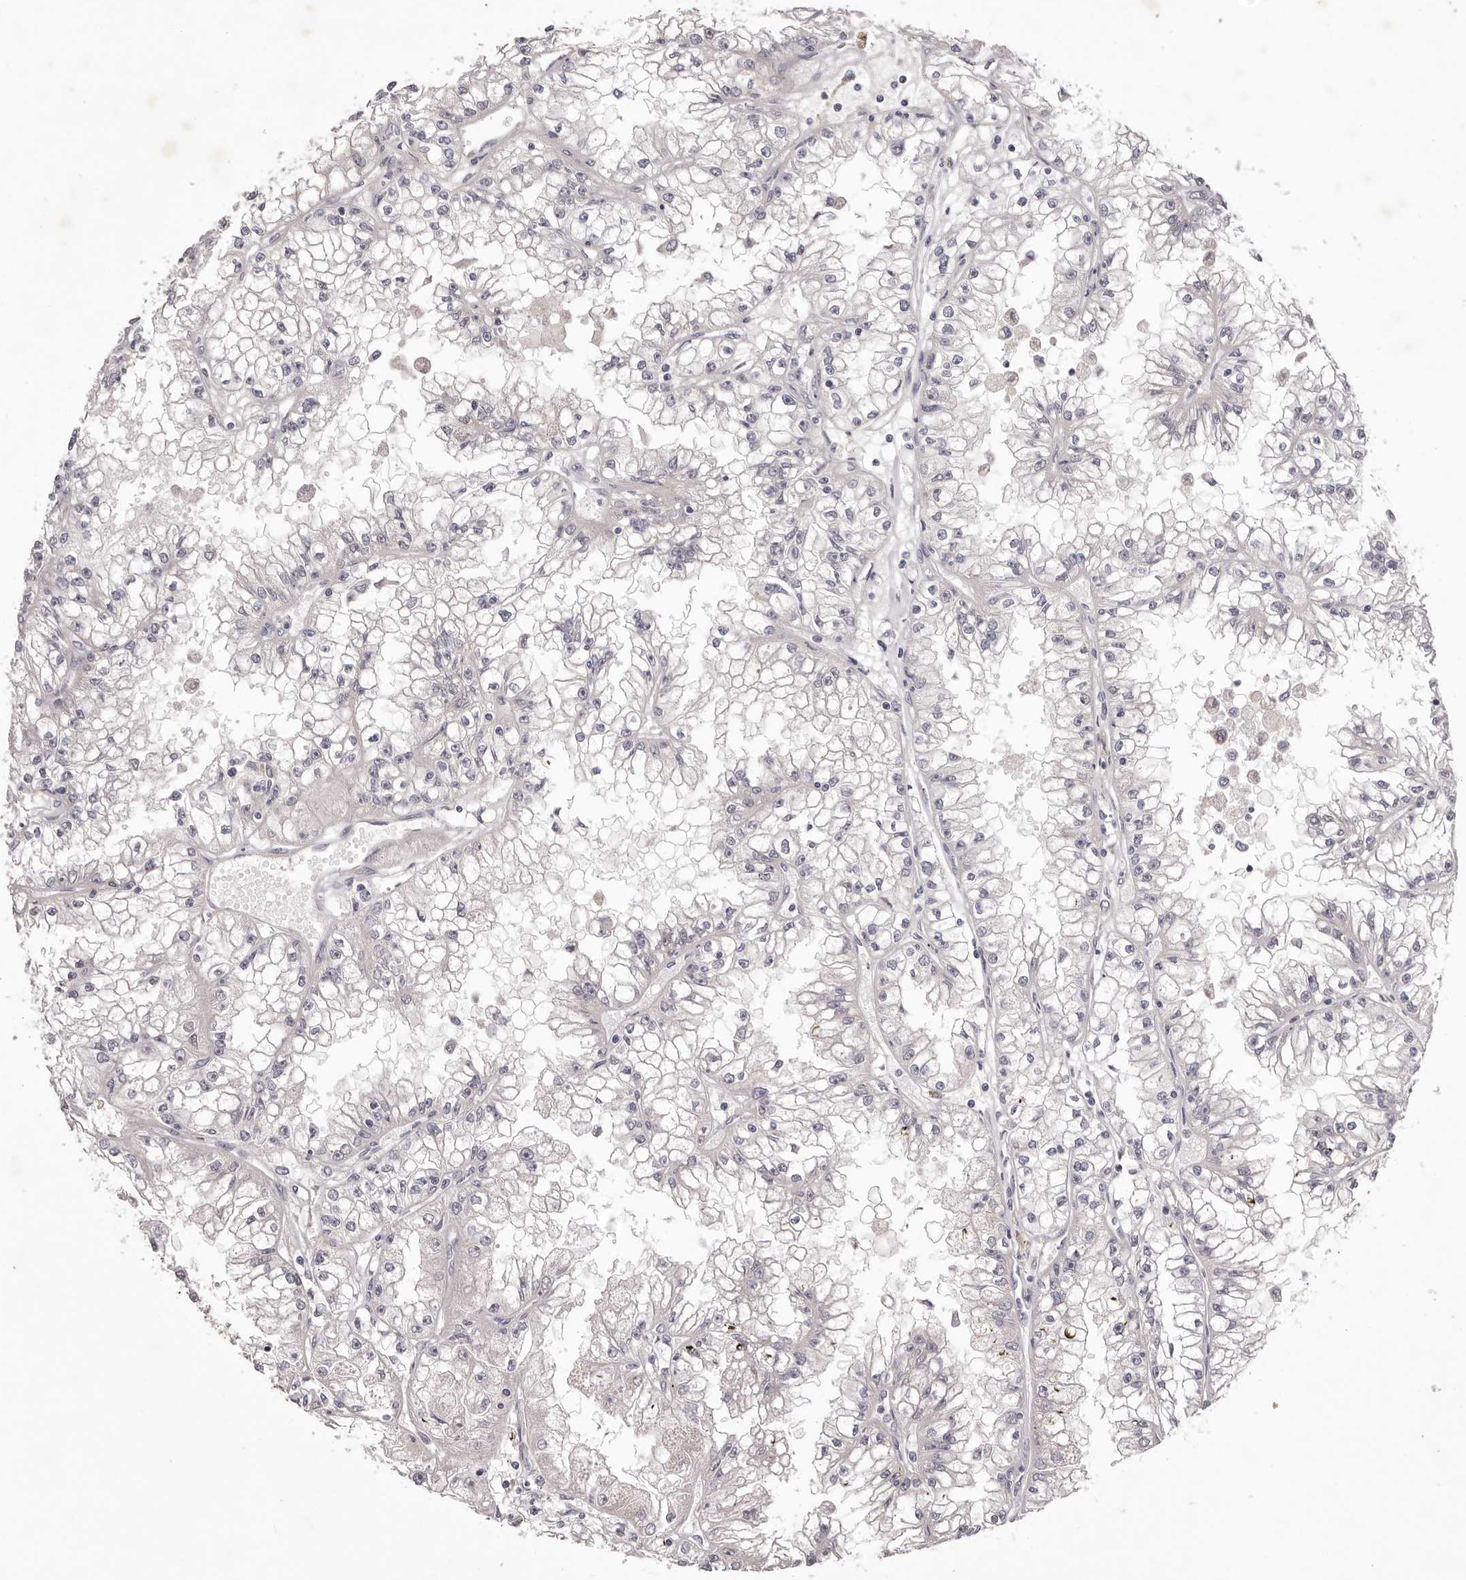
{"staining": {"intensity": "negative", "quantity": "none", "location": "none"}, "tissue": "renal cancer", "cell_type": "Tumor cells", "image_type": "cancer", "snomed": [{"axis": "morphology", "description": "Adenocarcinoma, NOS"}, {"axis": "topography", "description": "Kidney"}], "caption": "This is a photomicrograph of immunohistochemistry (IHC) staining of adenocarcinoma (renal), which shows no staining in tumor cells. The staining was performed using DAB (3,3'-diaminobenzidine) to visualize the protein expression in brown, while the nuclei were stained in blue with hematoxylin (Magnification: 20x).", "gene": "PNRC1", "patient": {"sex": "male", "age": 56}}